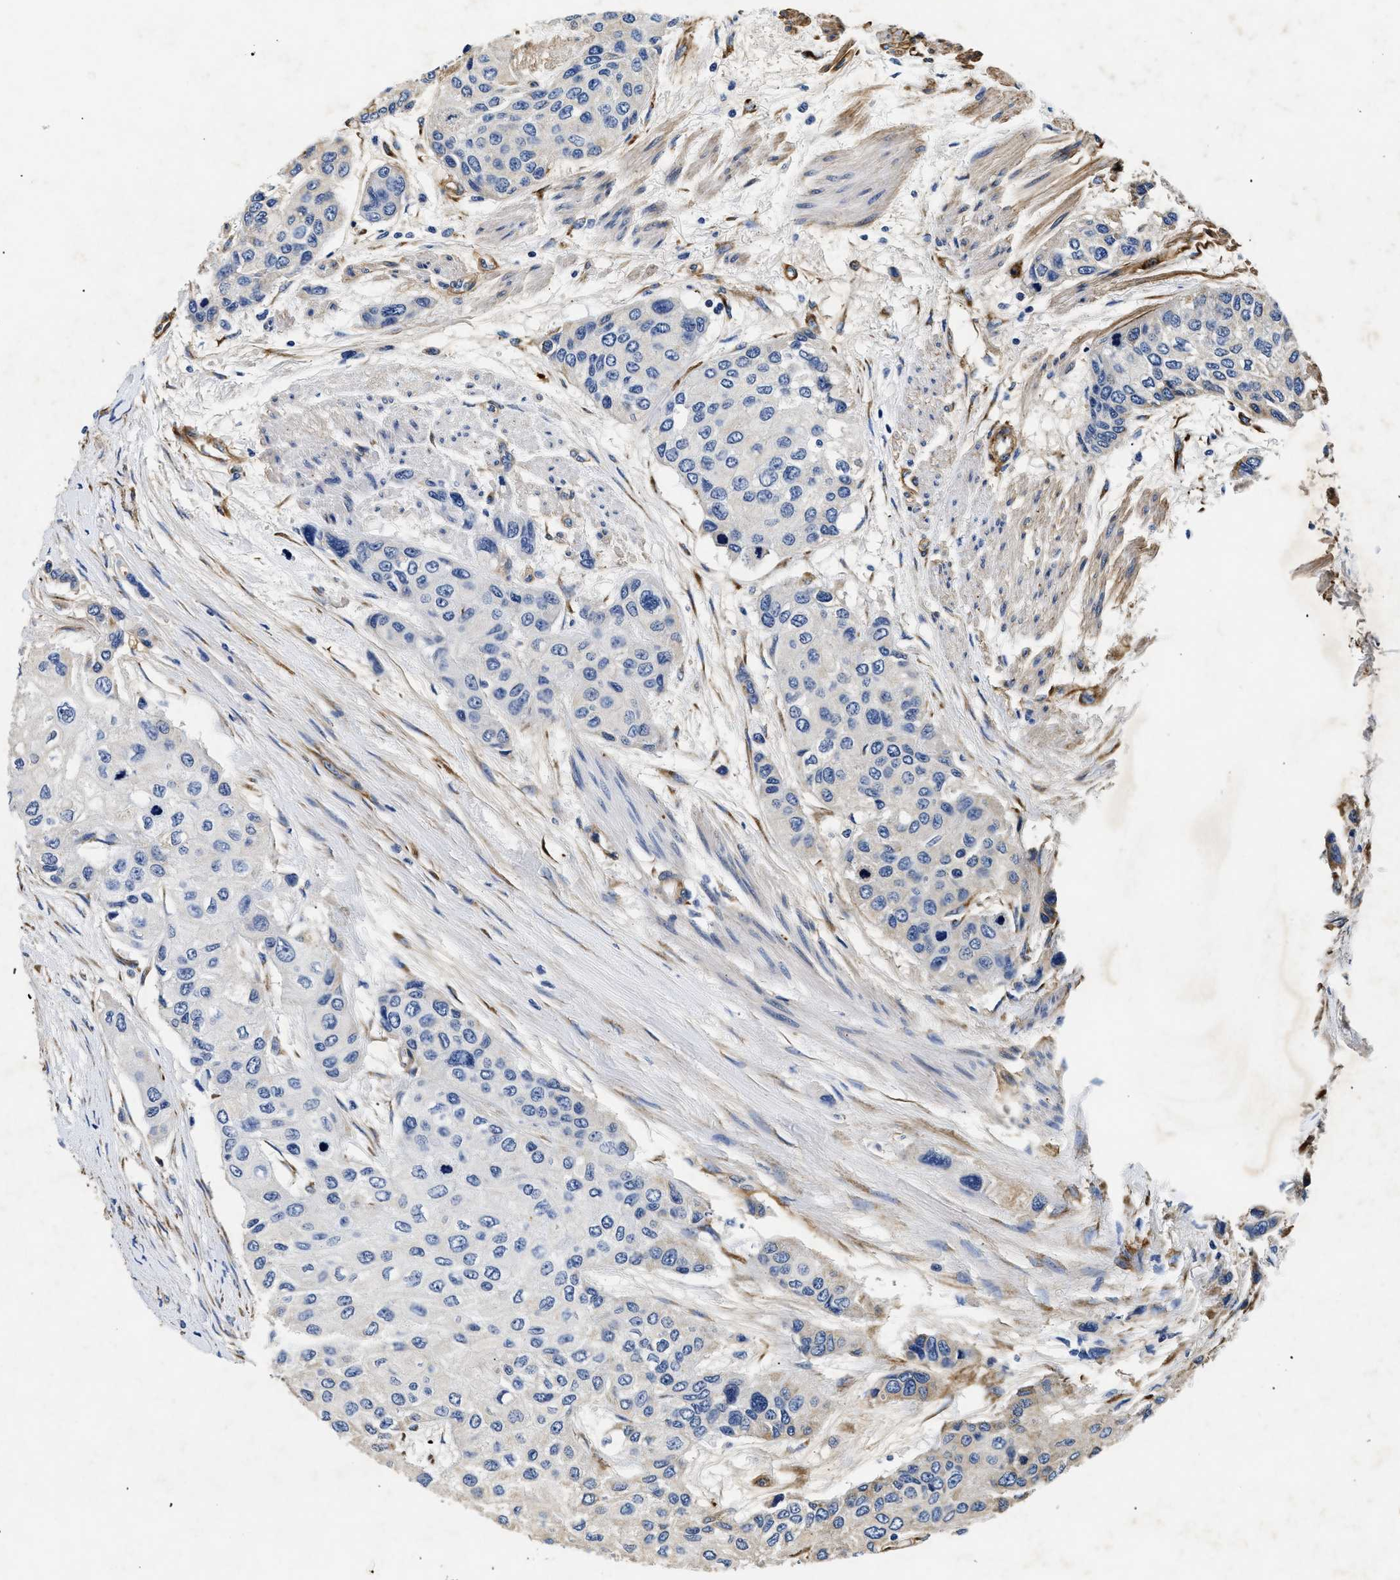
{"staining": {"intensity": "weak", "quantity": "<25%", "location": "cytoplasmic/membranous"}, "tissue": "urothelial cancer", "cell_type": "Tumor cells", "image_type": "cancer", "snomed": [{"axis": "morphology", "description": "Urothelial carcinoma, High grade"}, {"axis": "topography", "description": "Urinary bladder"}], "caption": "Immunohistochemistry (IHC) histopathology image of human urothelial carcinoma (high-grade) stained for a protein (brown), which demonstrates no expression in tumor cells.", "gene": "LAMA3", "patient": {"sex": "female", "age": 56}}